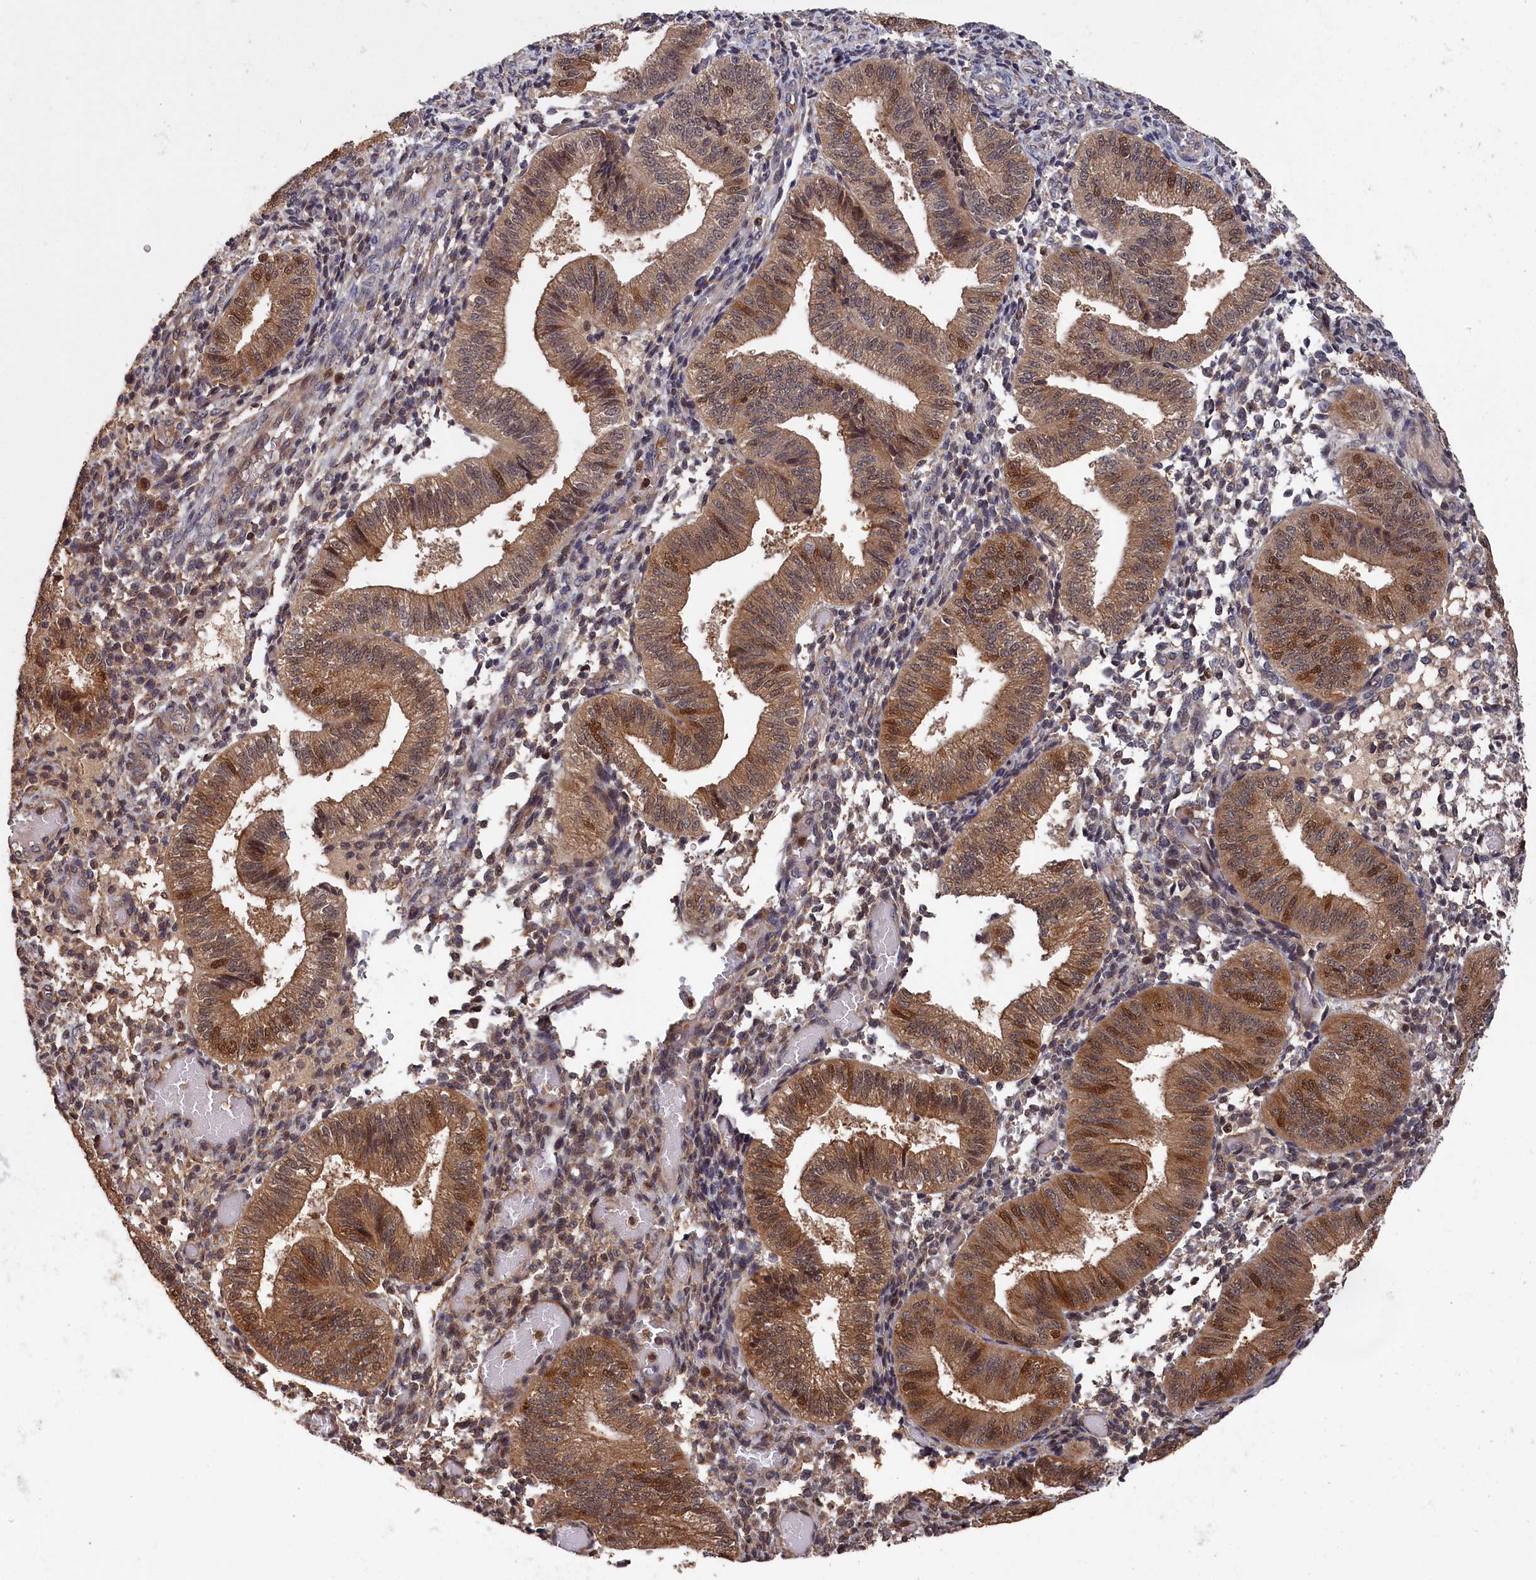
{"staining": {"intensity": "moderate", "quantity": "25%-75%", "location": "cytoplasmic/membranous"}, "tissue": "endometrium", "cell_type": "Cells in endometrial stroma", "image_type": "normal", "snomed": [{"axis": "morphology", "description": "Normal tissue, NOS"}, {"axis": "topography", "description": "Endometrium"}], "caption": "Human endometrium stained with a brown dye shows moderate cytoplasmic/membranous positive staining in approximately 25%-75% of cells in endometrial stroma.", "gene": "RMI2", "patient": {"sex": "female", "age": 34}}